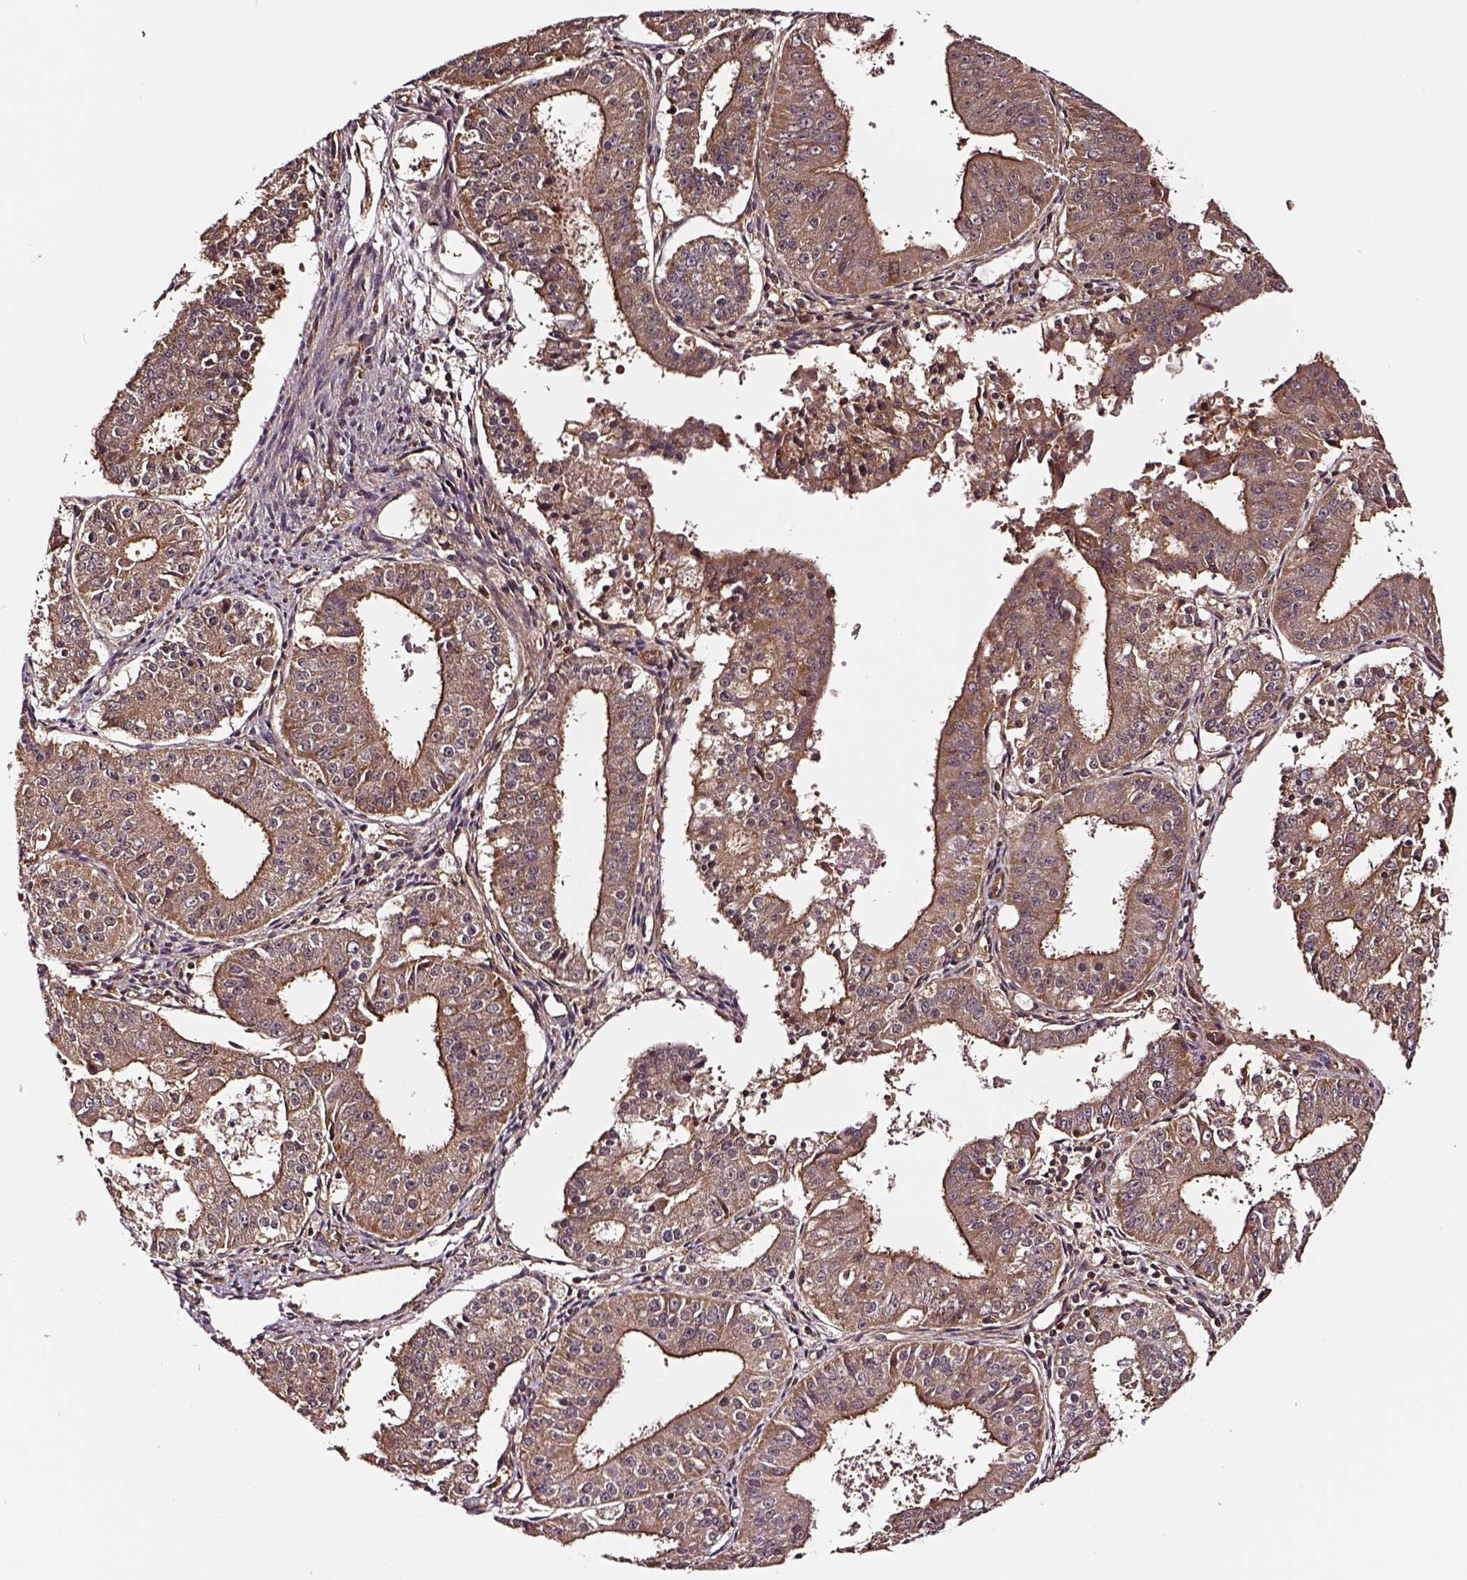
{"staining": {"intensity": "moderate", "quantity": ">75%", "location": "cytoplasmic/membranous"}, "tissue": "ovarian cancer", "cell_type": "Tumor cells", "image_type": "cancer", "snomed": [{"axis": "morphology", "description": "Carcinoma, endometroid"}, {"axis": "topography", "description": "Ovary"}], "caption": "This is a histology image of immunohistochemistry staining of endometroid carcinoma (ovarian), which shows moderate expression in the cytoplasmic/membranous of tumor cells.", "gene": "RASSF5", "patient": {"sex": "female", "age": 42}}